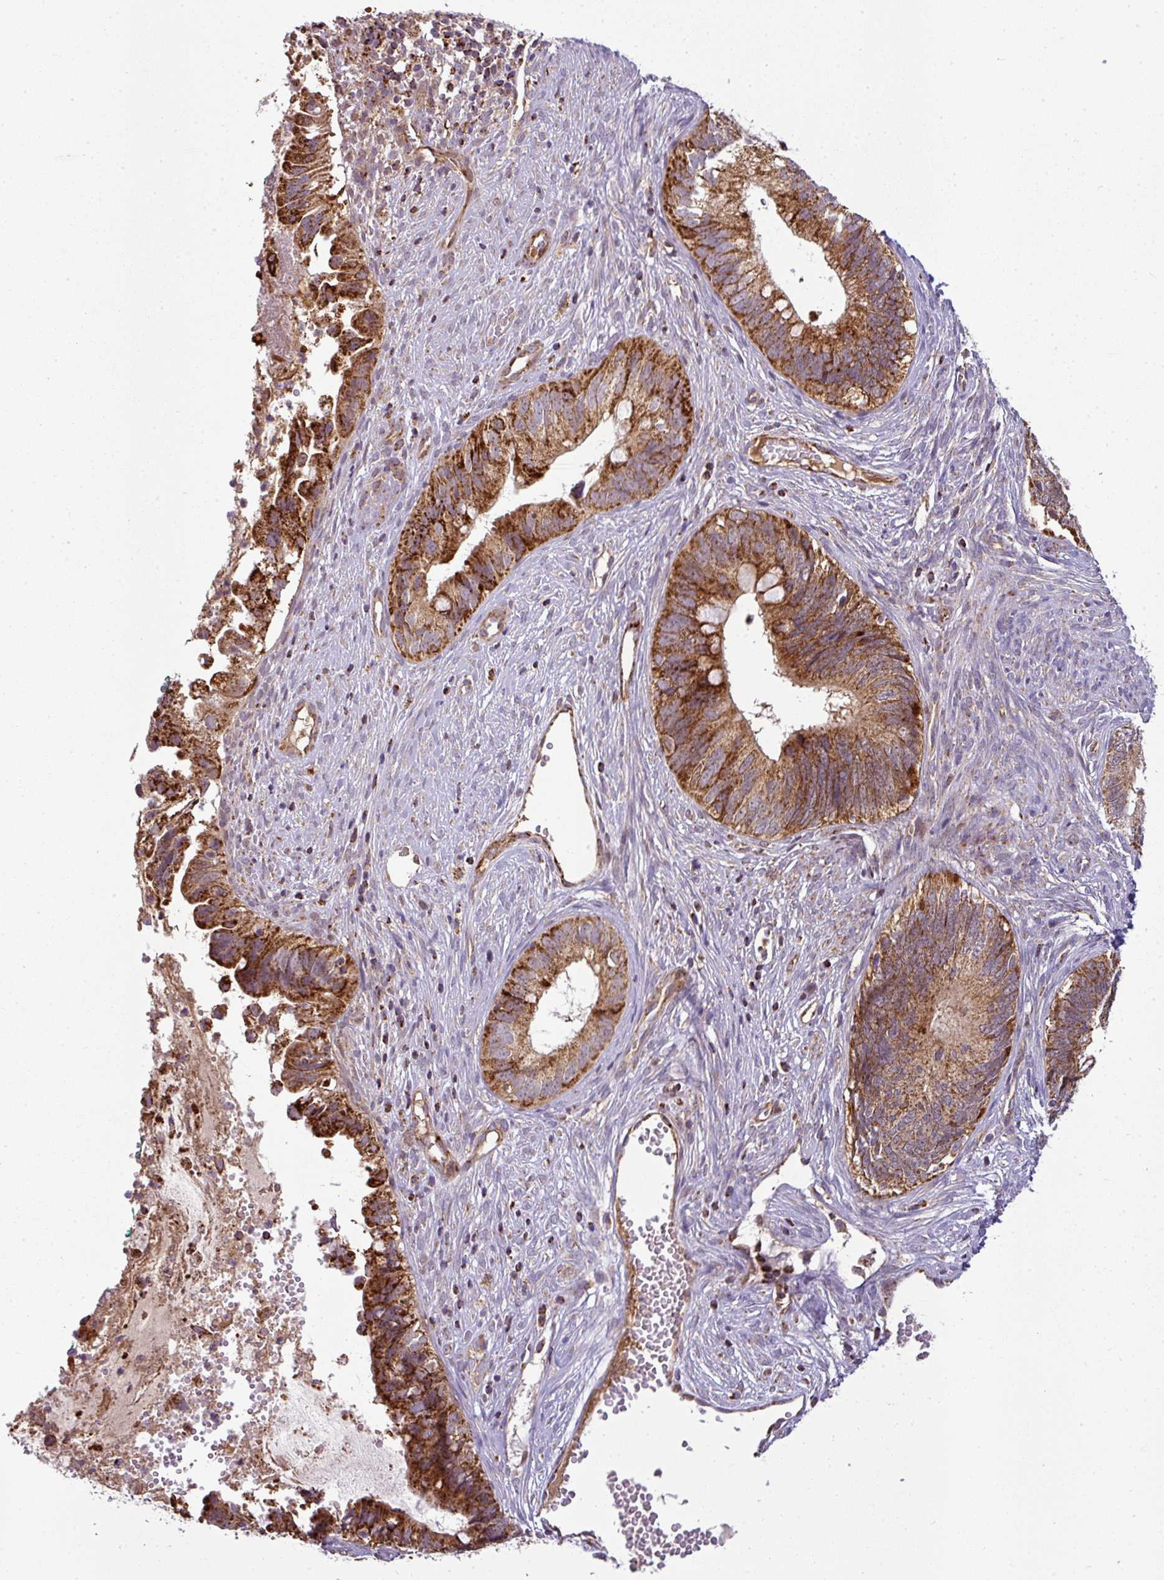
{"staining": {"intensity": "strong", "quantity": ">75%", "location": "cytoplasmic/membranous"}, "tissue": "cervical cancer", "cell_type": "Tumor cells", "image_type": "cancer", "snomed": [{"axis": "morphology", "description": "Adenocarcinoma, NOS"}, {"axis": "topography", "description": "Cervix"}], "caption": "Adenocarcinoma (cervical) stained with a brown dye displays strong cytoplasmic/membranous positive staining in approximately >75% of tumor cells.", "gene": "PRELID3B", "patient": {"sex": "female", "age": 42}}